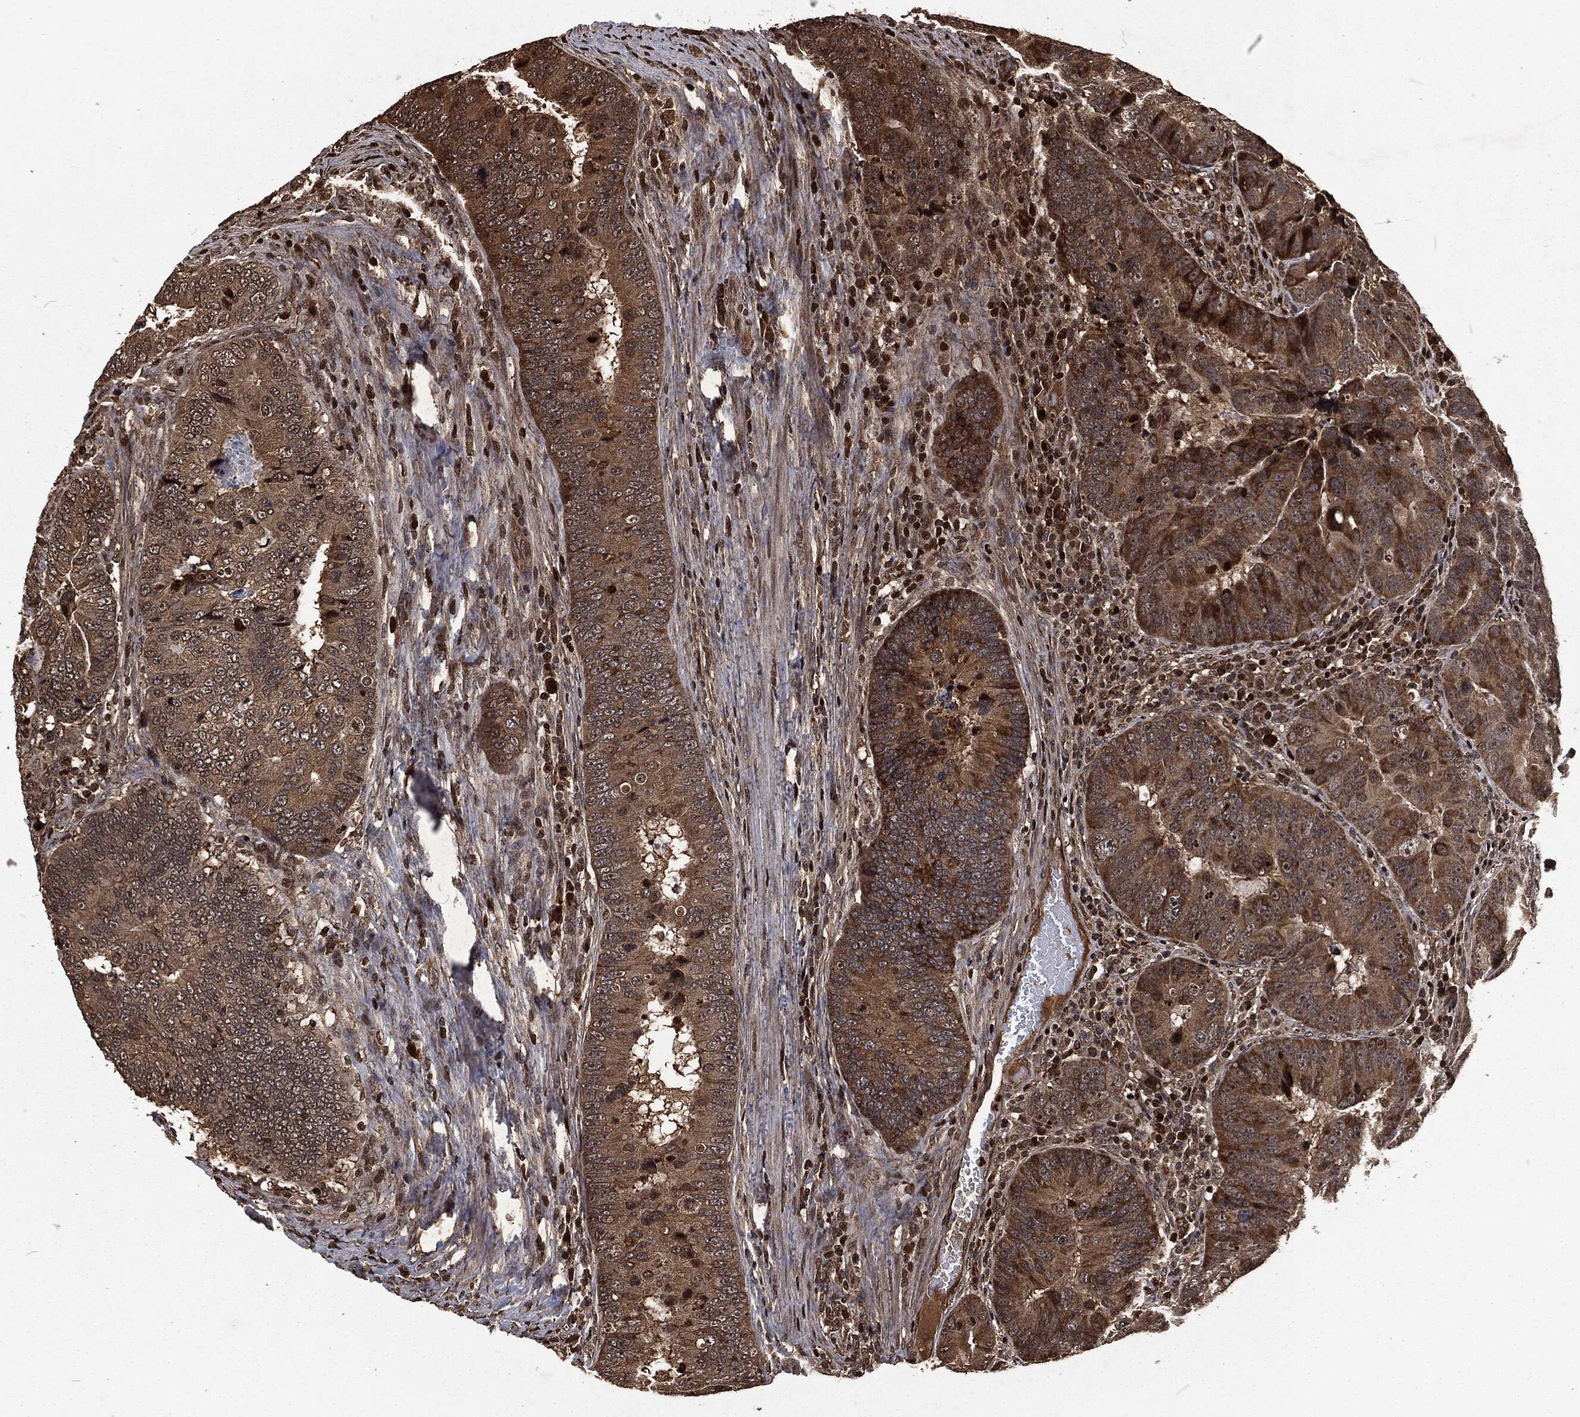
{"staining": {"intensity": "strong", "quantity": "<25%", "location": "cytoplasmic/membranous"}, "tissue": "colorectal cancer", "cell_type": "Tumor cells", "image_type": "cancer", "snomed": [{"axis": "morphology", "description": "Adenocarcinoma, NOS"}, {"axis": "topography", "description": "Colon"}], "caption": "Protein expression analysis of human adenocarcinoma (colorectal) reveals strong cytoplasmic/membranous staining in approximately <25% of tumor cells. Nuclei are stained in blue.", "gene": "SNAI1", "patient": {"sex": "female", "age": 72}}